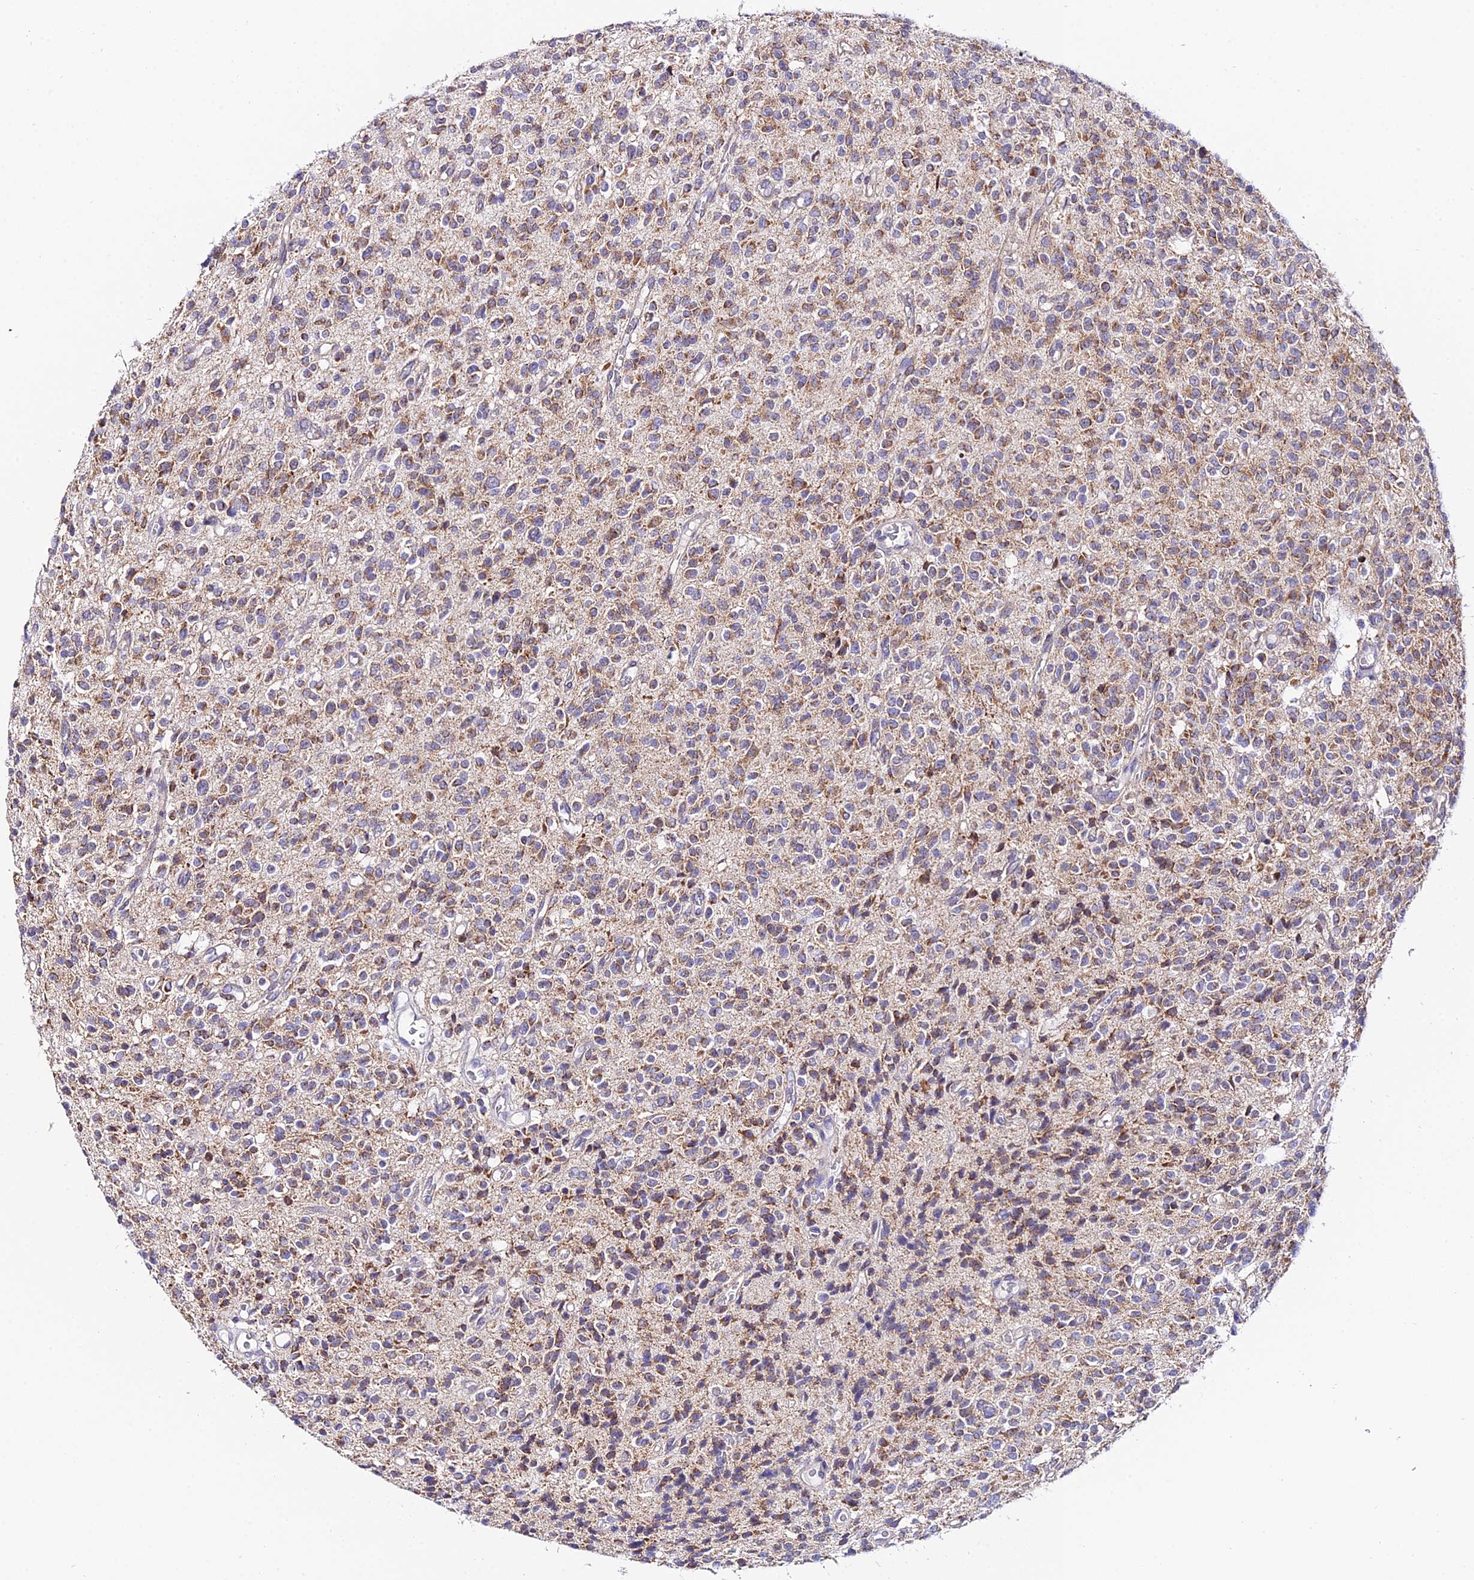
{"staining": {"intensity": "moderate", "quantity": ">75%", "location": "cytoplasmic/membranous"}, "tissue": "glioma", "cell_type": "Tumor cells", "image_type": "cancer", "snomed": [{"axis": "morphology", "description": "Glioma, malignant, High grade"}, {"axis": "topography", "description": "Brain"}], "caption": "Immunohistochemical staining of glioma demonstrates medium levels of moderate cytoplasmic/membranous staining in about >75% of tumor cells.", "gene": "ATP5PB", "patient": {"sex": "male", "age": 34}}